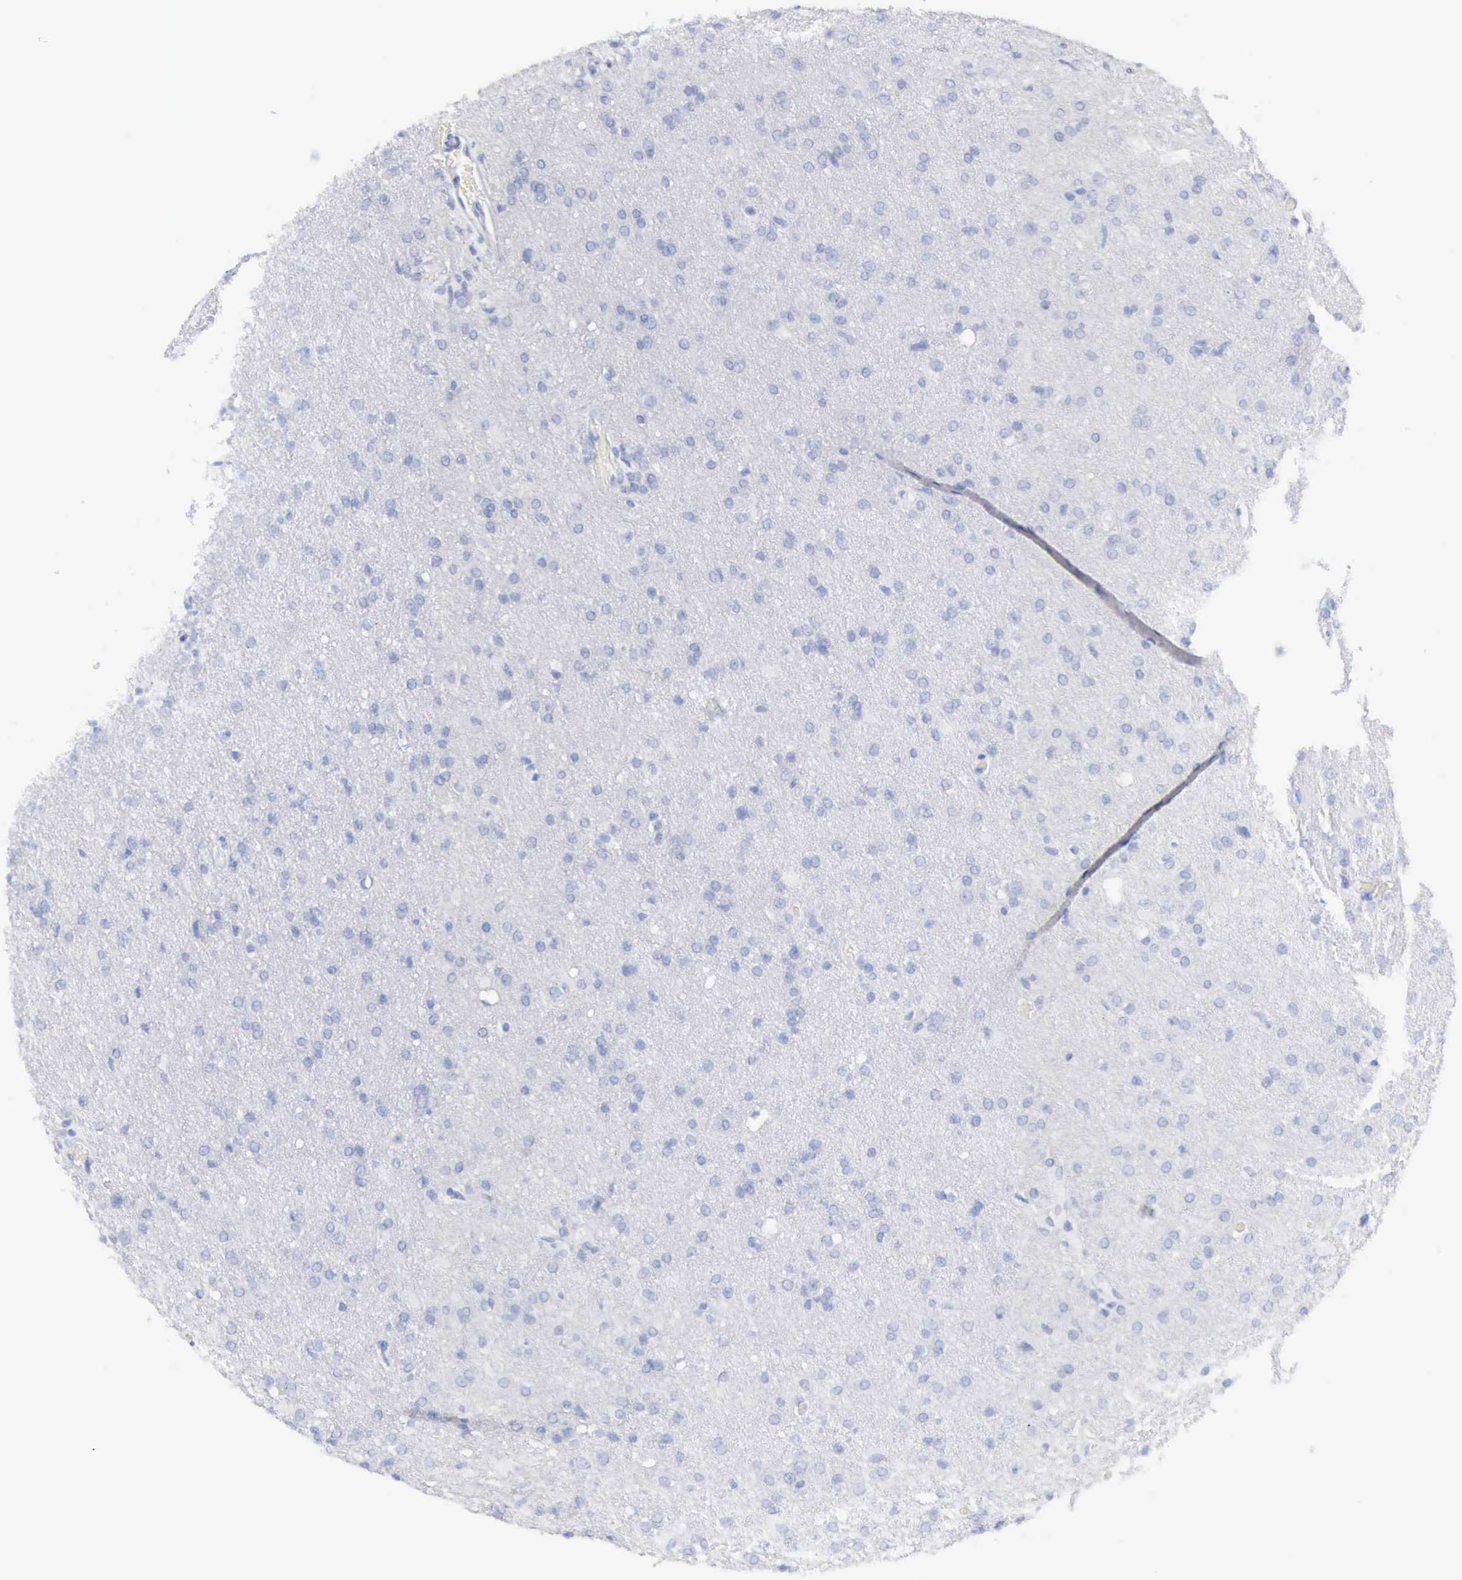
{"staining": {"intensity": "negative", "quantity": "none", "location": "none"}, "tissue": "glioma", "cell_type": "Tumor cells", "image_type": "cancer", "snomed": [{"axis": "morphology", "description": "Glioma, malignant, High grade"}, {"axis": "topography", "description": "Brain"}], "caption": "Histopathology image shows no significant protein expression in tumor cells of glioma.", "gene": "GZMB", "patient": {"sex": "male", "age": 68}}